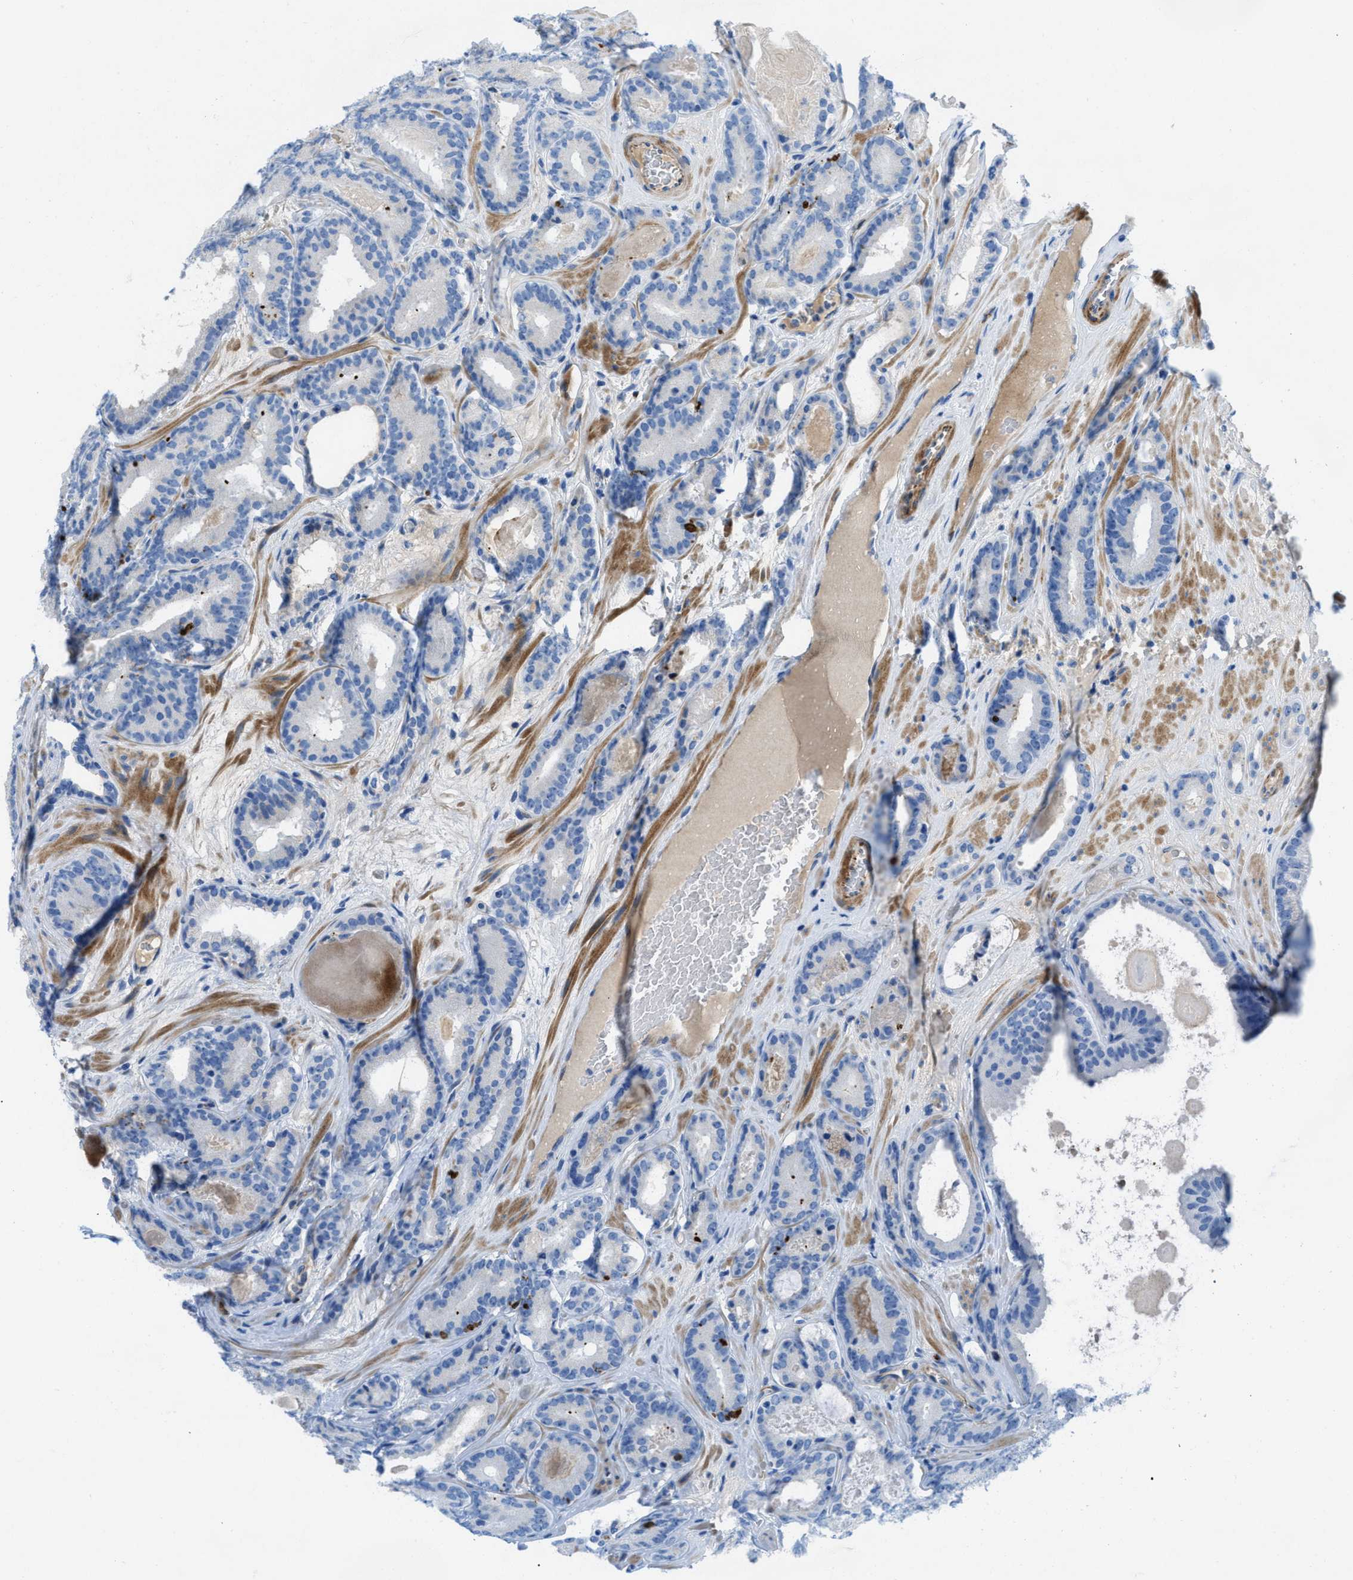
{"staining": {"intensity": "negative", "quantity": "none", "location": "none"}, "tissue": "prostate cancer", "cell_type": "Tumor cells", "image_type": "cancer", "snomed": [{"axis": "morphology", "description": "Adenocarcinoma, High grade"}, {"axis": "topography", "description": "Prostate"}], "caption": "Image shows no significant protein expression in tumor cells of prostate cancer (high-grade adenocarcinoma).", "gene": "XCR1", "patient": {"sex": "male", "age": 60}}